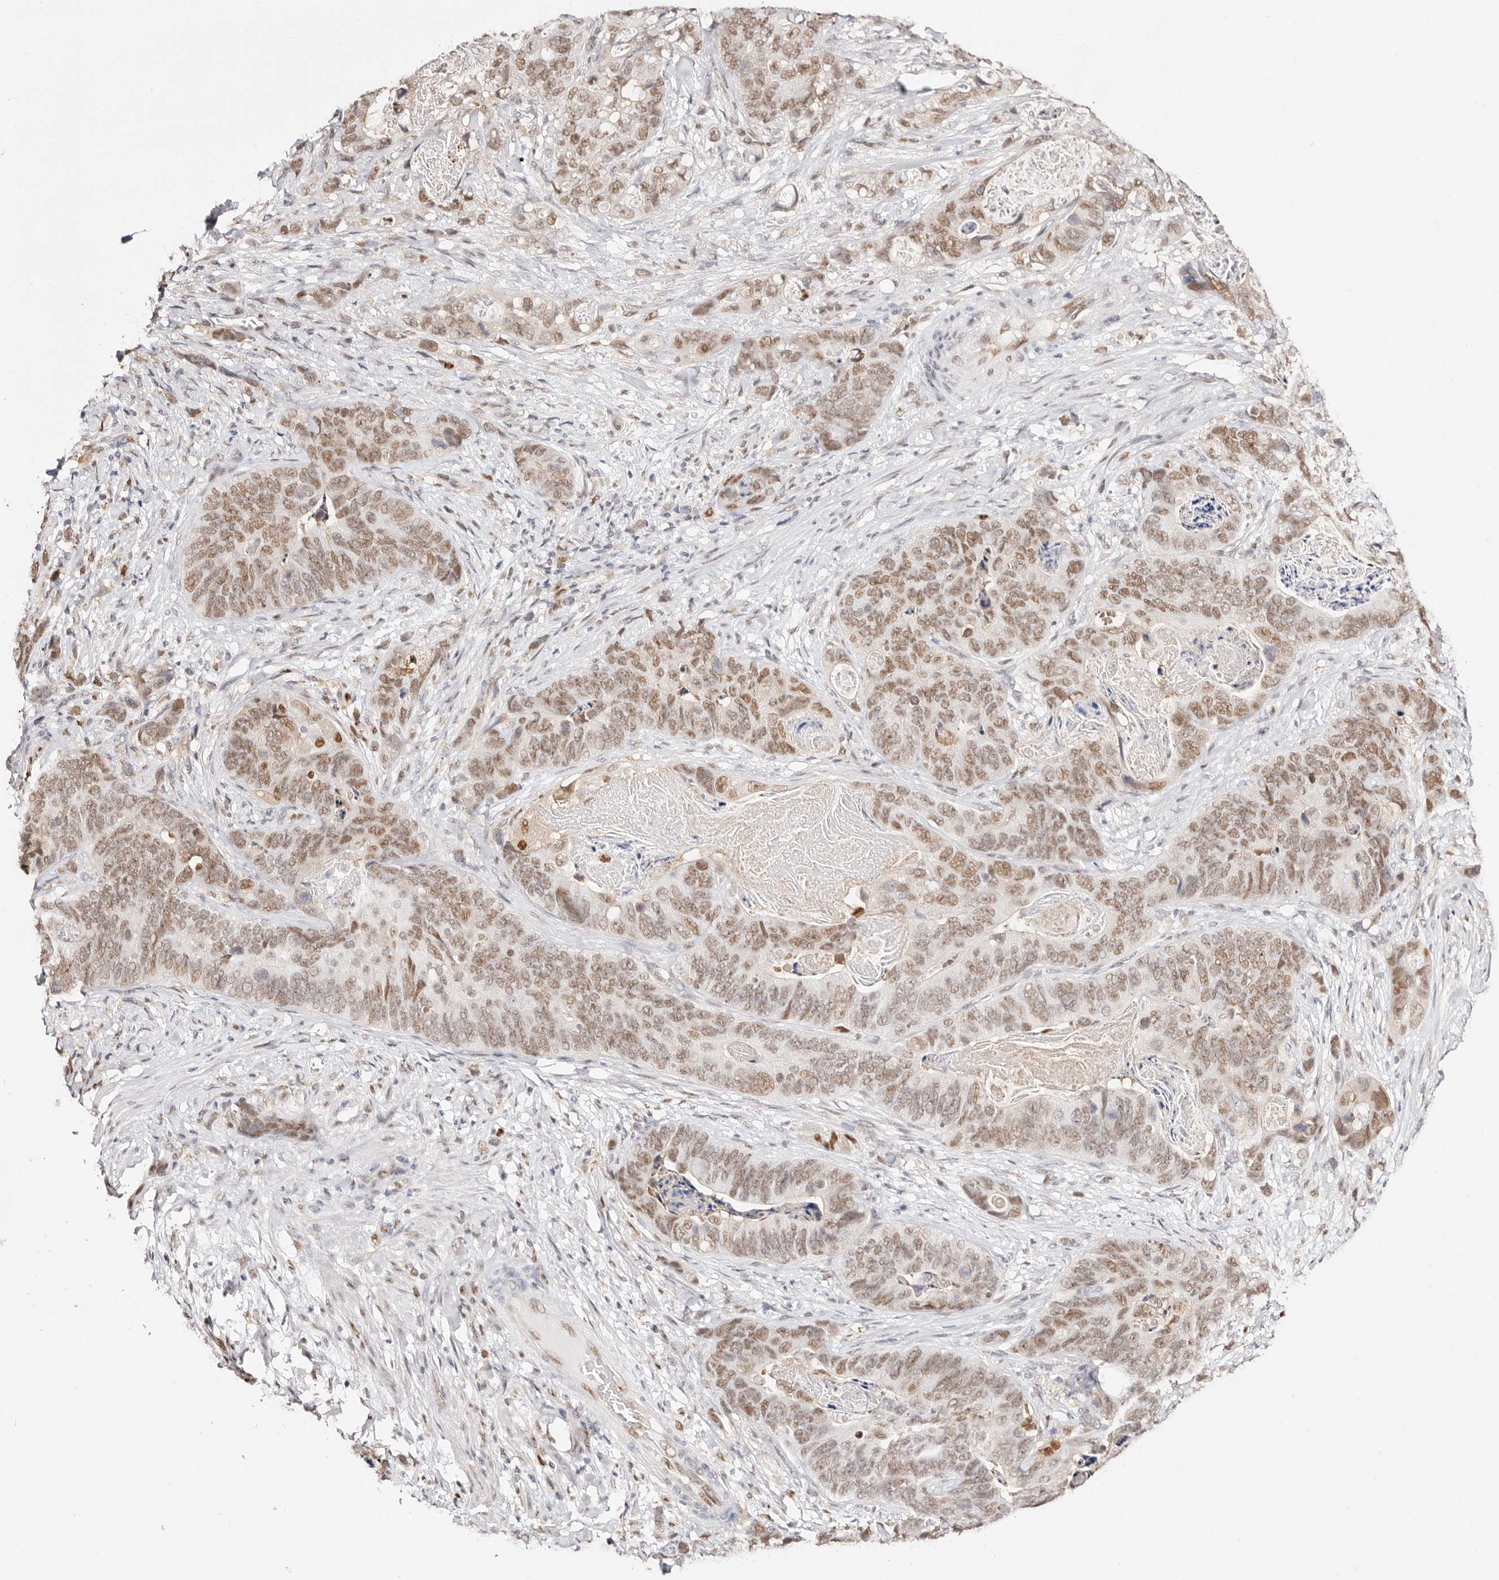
{"staining": {"intensity": "moderate", "quantity": ">75%", "location": "nuclear"}, "tissue": "stomach cancer", "cell_type": "Tumor cells", "image_type": "cancer", "snomed": [{"axis": "morphology", "description": "Normal tissue, NOS"}, {"axis": "morphology", "description": "Adenocarcinoma, NOS"}, {"axis": "topography", "description": "Stomach"}], "caption": "Protein expression analysis of stomach cancer (adenocarcinoma) displays moderate nuclear positivity in approximately >75% of tumor cells.", "gene": "TKT", "patient": {"sex": "female", "age": 89}}